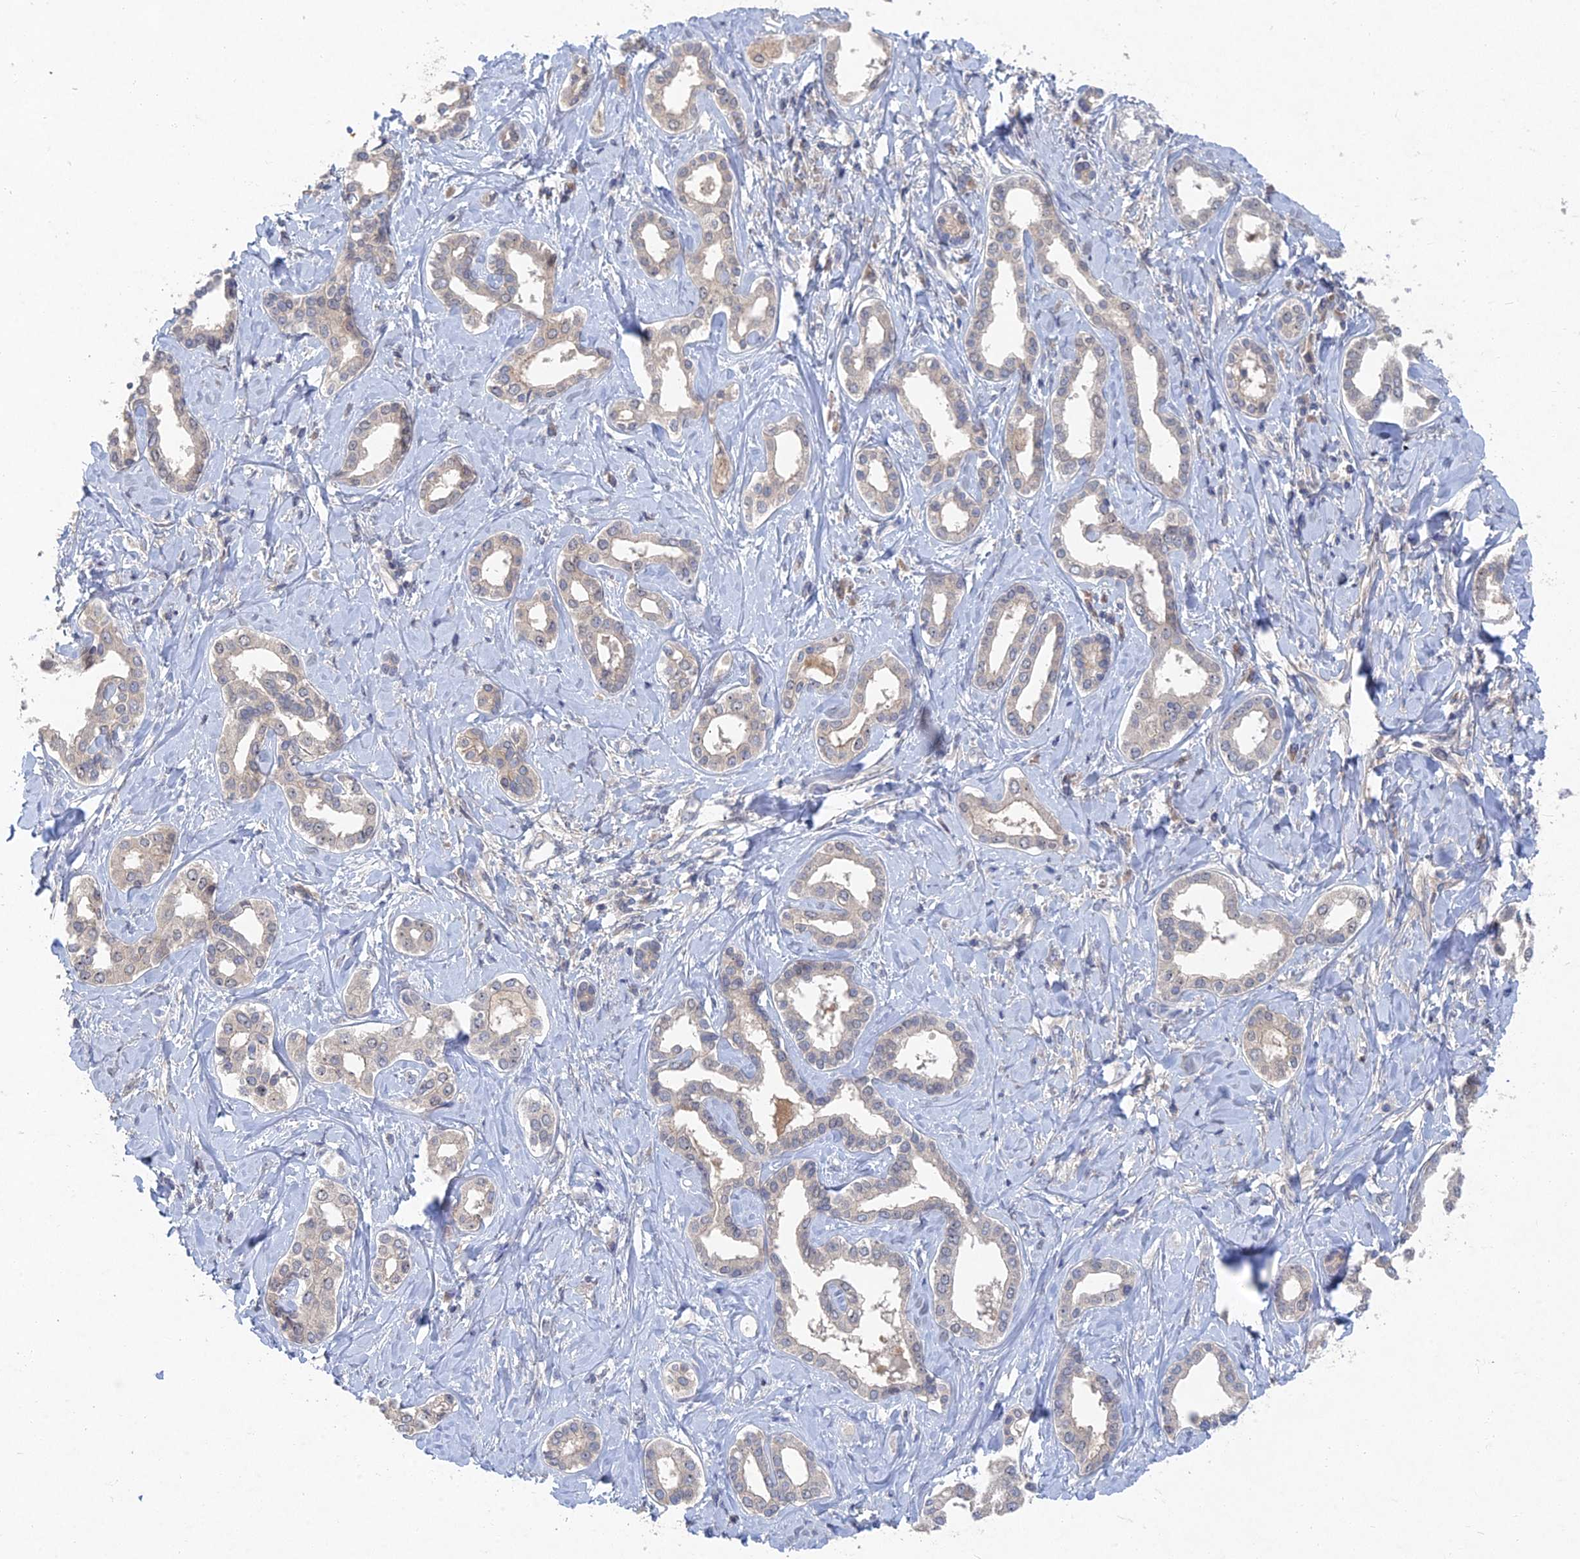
{"staining": {"intensity": "weak", "quantity": "25%-75%", "location": "cytoplasmic/membranous"}, "tissue": "liver cancer", "cell_type": "Tumor cells", "image_type": "cancer", "snomed": [{"axis": "morphology", "description": "Cholangiocarcinoma"}, {"axis": "topography", "description": "Liver"}], "caption": "Protein staining exhibits weak cytoplasmic/membranous expression in about 25%-75% of tumor cells in liver cancer (cholangiocarcinoma).", "gene": "GNA15", "patient": {"sex": "female", "age": 77}}